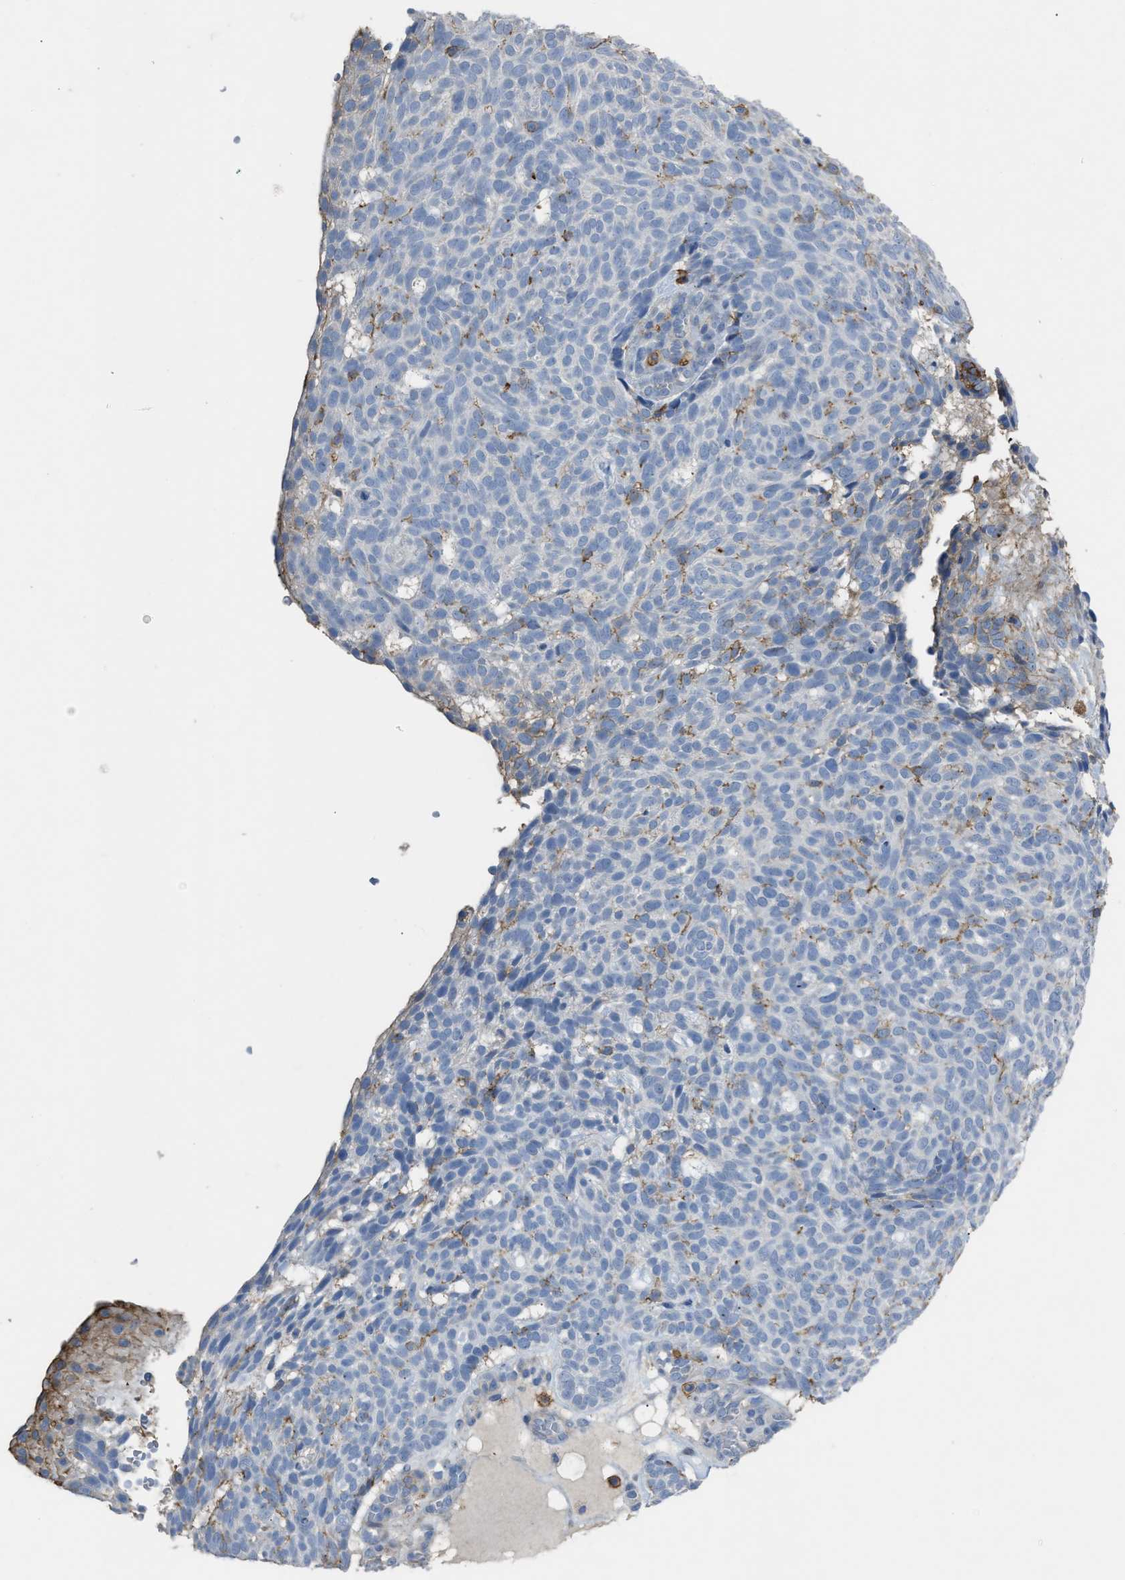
{"staining": {"intensity": "negative", "quantity": "none", "location": "none"}, "tissue": "skin cancer", "cell_type": "Tumor cells", "image_type": "cancer", "snomed": [{"axis": "morphology", "description": "Basal cell carcinoma"}, {"axis": "topography", "description": "Skin"}], "caption": "Skin cancer was stained to show a protein in brown. There is no significant positivity in tumor cells. (Brightfield microscopy of DAB immunohistochemistry at high magnification).", "gene": "OR51E1", "patient": {"sex": "male", "age": 61}}